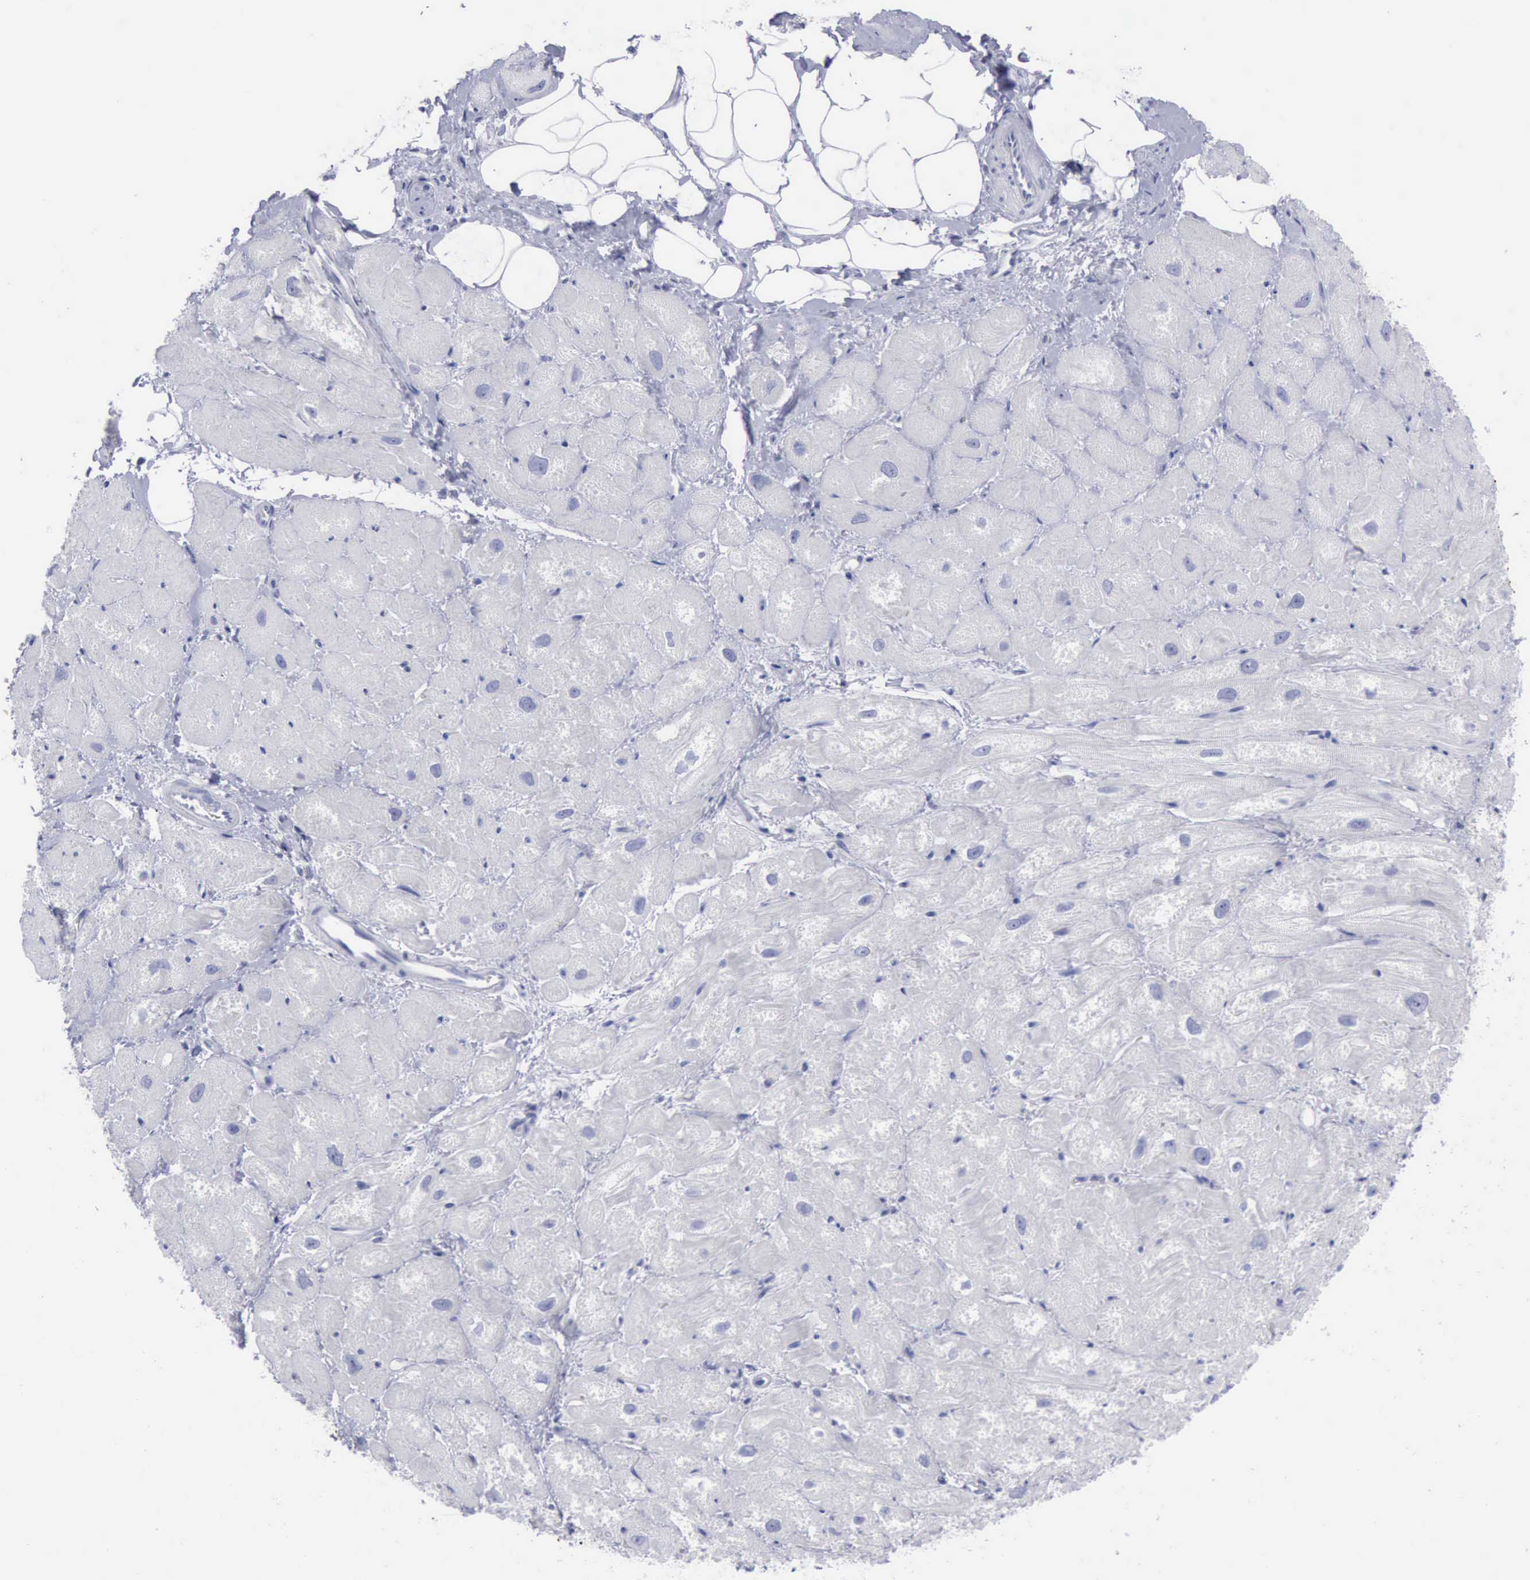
{"staining": {"intensity": "negative", "quantity": "none", "location": "none"}, "tissue": "heart muscle", "cell_type": "Cardiomyocytes", "image_type": "normal", "snomed": [{"axis": "morphology", "description": "Normal tissue, NOS"}, {"axis": "topography", "description": "Heart"}], "caption": "The immunohistochemistry histopathology image has no significant positivity in cardiomyocytes of heart muscle. (DAB IHC, high magnification).", "gene": "KRT13", "patient": {"sex": "male", "age": 49}}